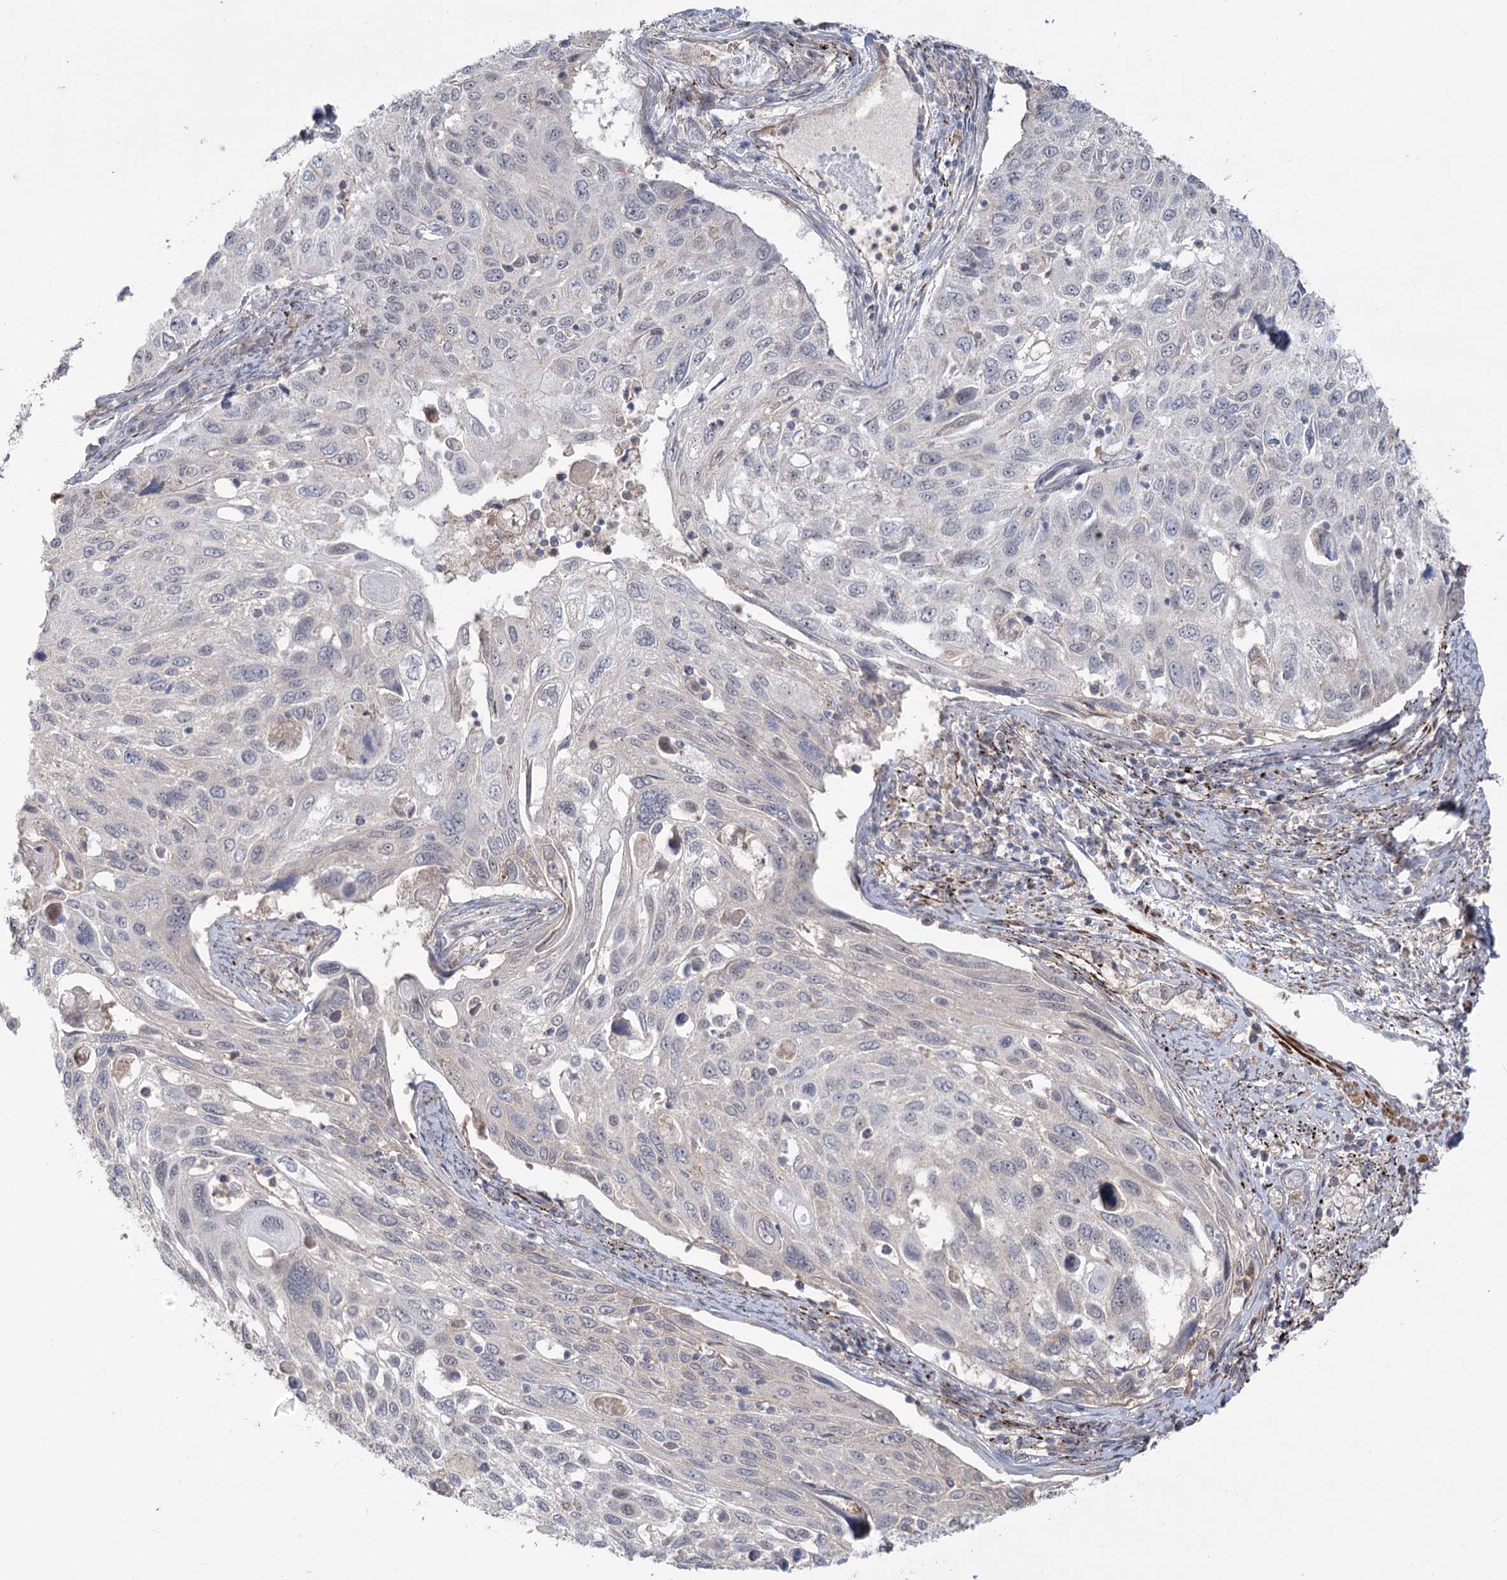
{"staining": {"intensity": "negative", "quantity": "none", "location": "none"}, "tissue": "cervical cancer", "cell_type": "Tumor cells", "image_type": "cancer", "snomed": [{"axis": "morphology", "description": "Squamous cell carcinoma, NOS"}, {"axis": "topography", "description": "Cervix"}], "caption": "IHC of human cervical cancer (squamous cell carcinoma) exhibits no positivity in tumor cells. (Immunohistochemistry, brightfield microscopy, high magnification).", "gene": "ZSCAN23", "patient": {"sex": "female", "age": 70}}